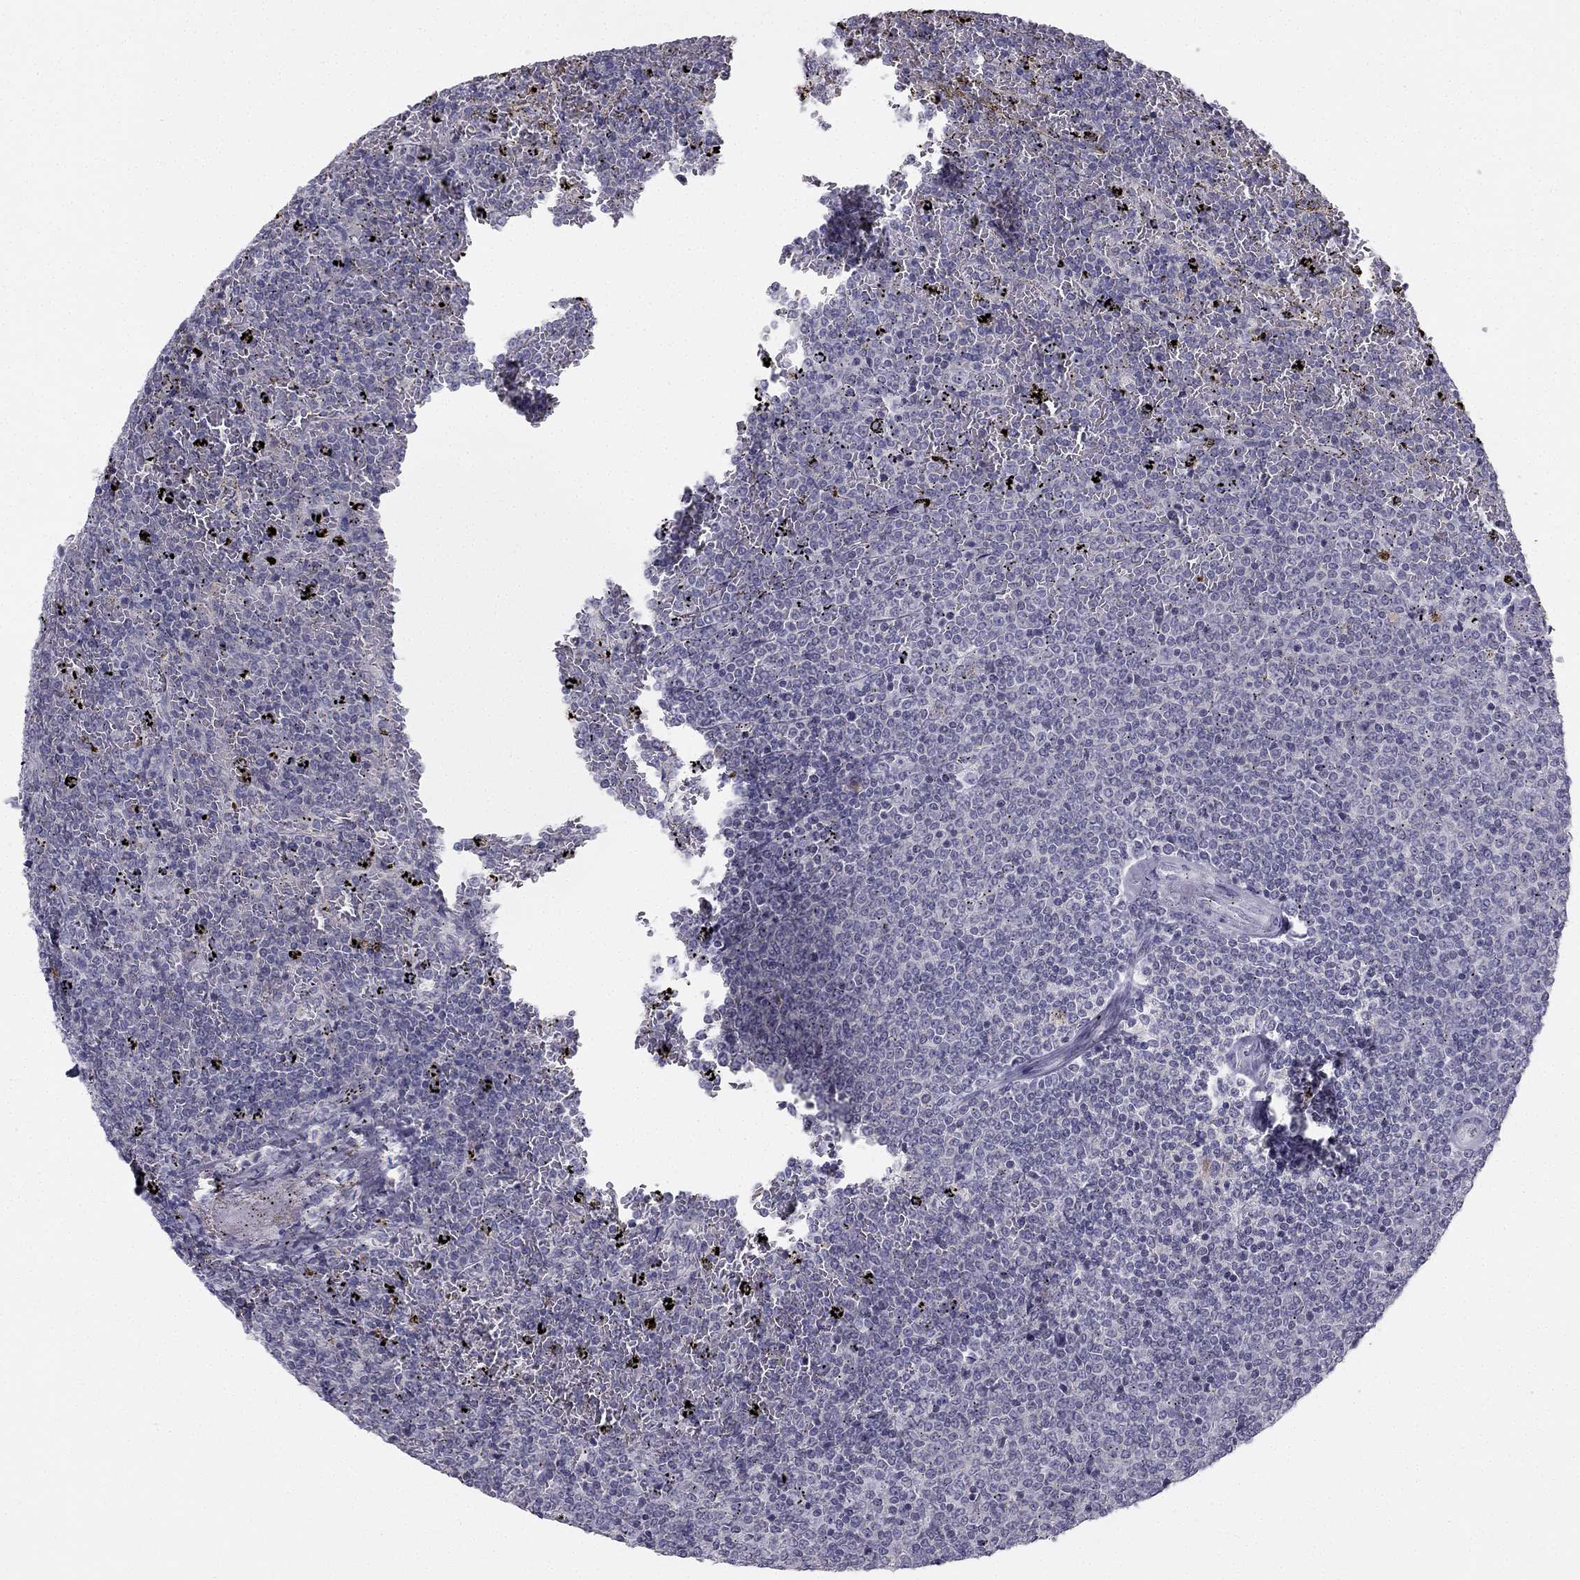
{"staining": {"intensity": "negative", "quantity": "none", "location": "none"}, "tissue": "lymphoma", "cell_type": "Tumor cells", "image_type": "cancer", "snomed": [{"axis": "morphology", "description": "Malignant lymphoma, non-Hodgkin's type, Low grade"}, {"axis": "topography", "description": "Spleen"}], "caption": "There is no significant staining in tumor cells of malignant lymphoma, non-Hodgkin's type (low-grade).", "gene": "TRPS1", "patient": {"sex": "female", "age": 77}}